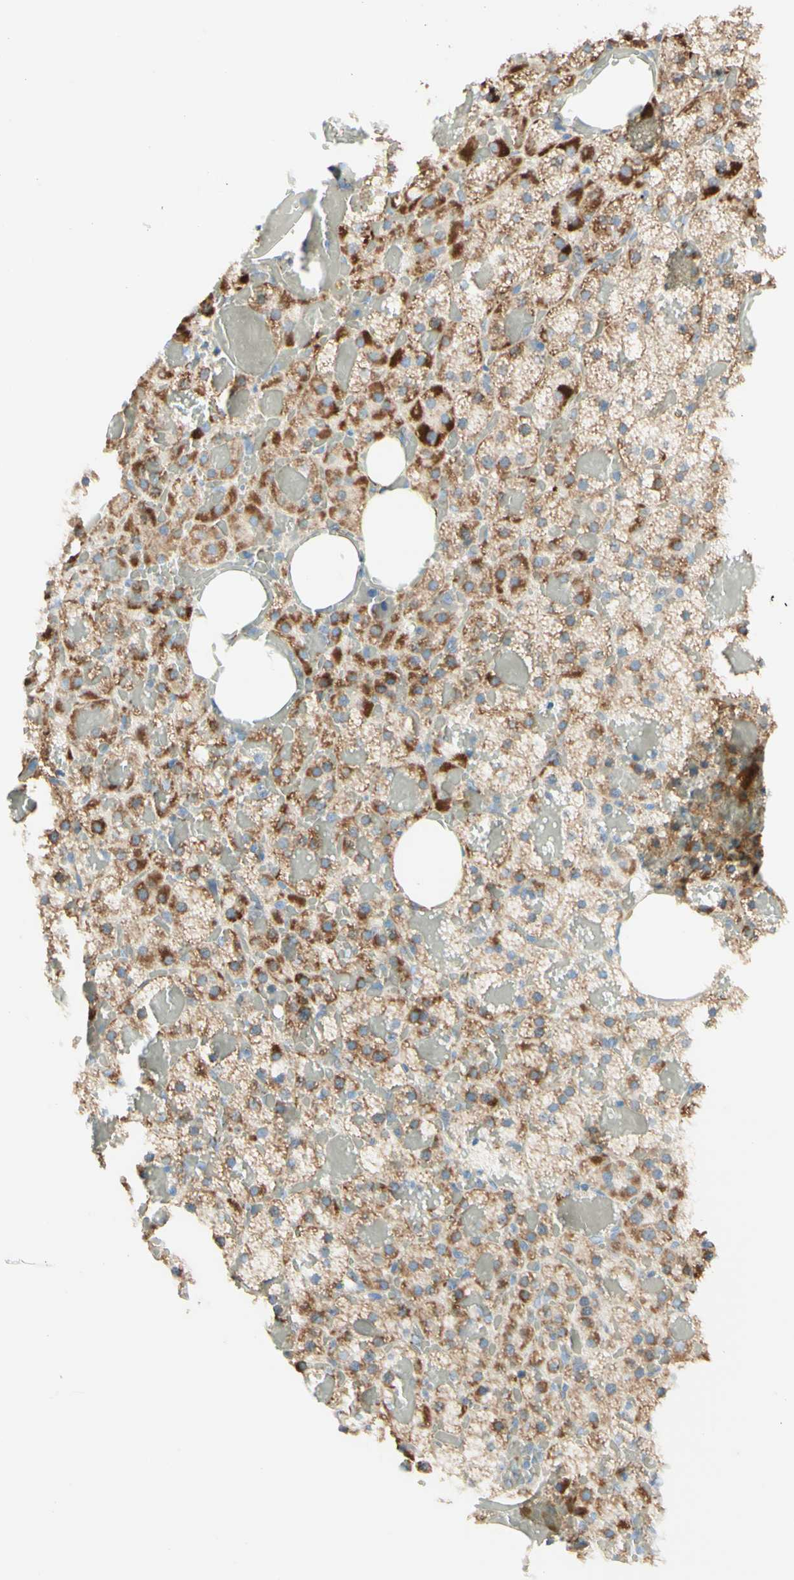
{"staining": {"intensity": "moderate", "quantity": ">75%", "location": "cytoplasmic/membranous"}, "tissue": "adrenal gland", "cell_type": "Glandular cells", "image_type": "normal", "snomed": [{"axis": "morphology", "description": "Normal tissue, NOS"}, {"axis": "topography", "description": "Adrenal gland"}], "caption": "The micrograph reveals immunohistochemical staining of benign adrenal gland. There is moderate cytoplasmic/membranous expression is seen in about >75% of glandular cells. (DAB (3,3'-diaminobenzidine) = brown stain, brightfield microscopy at high magnification).", "gene": "ARMC10", "patient": {"sex": "female", "age": 59}}